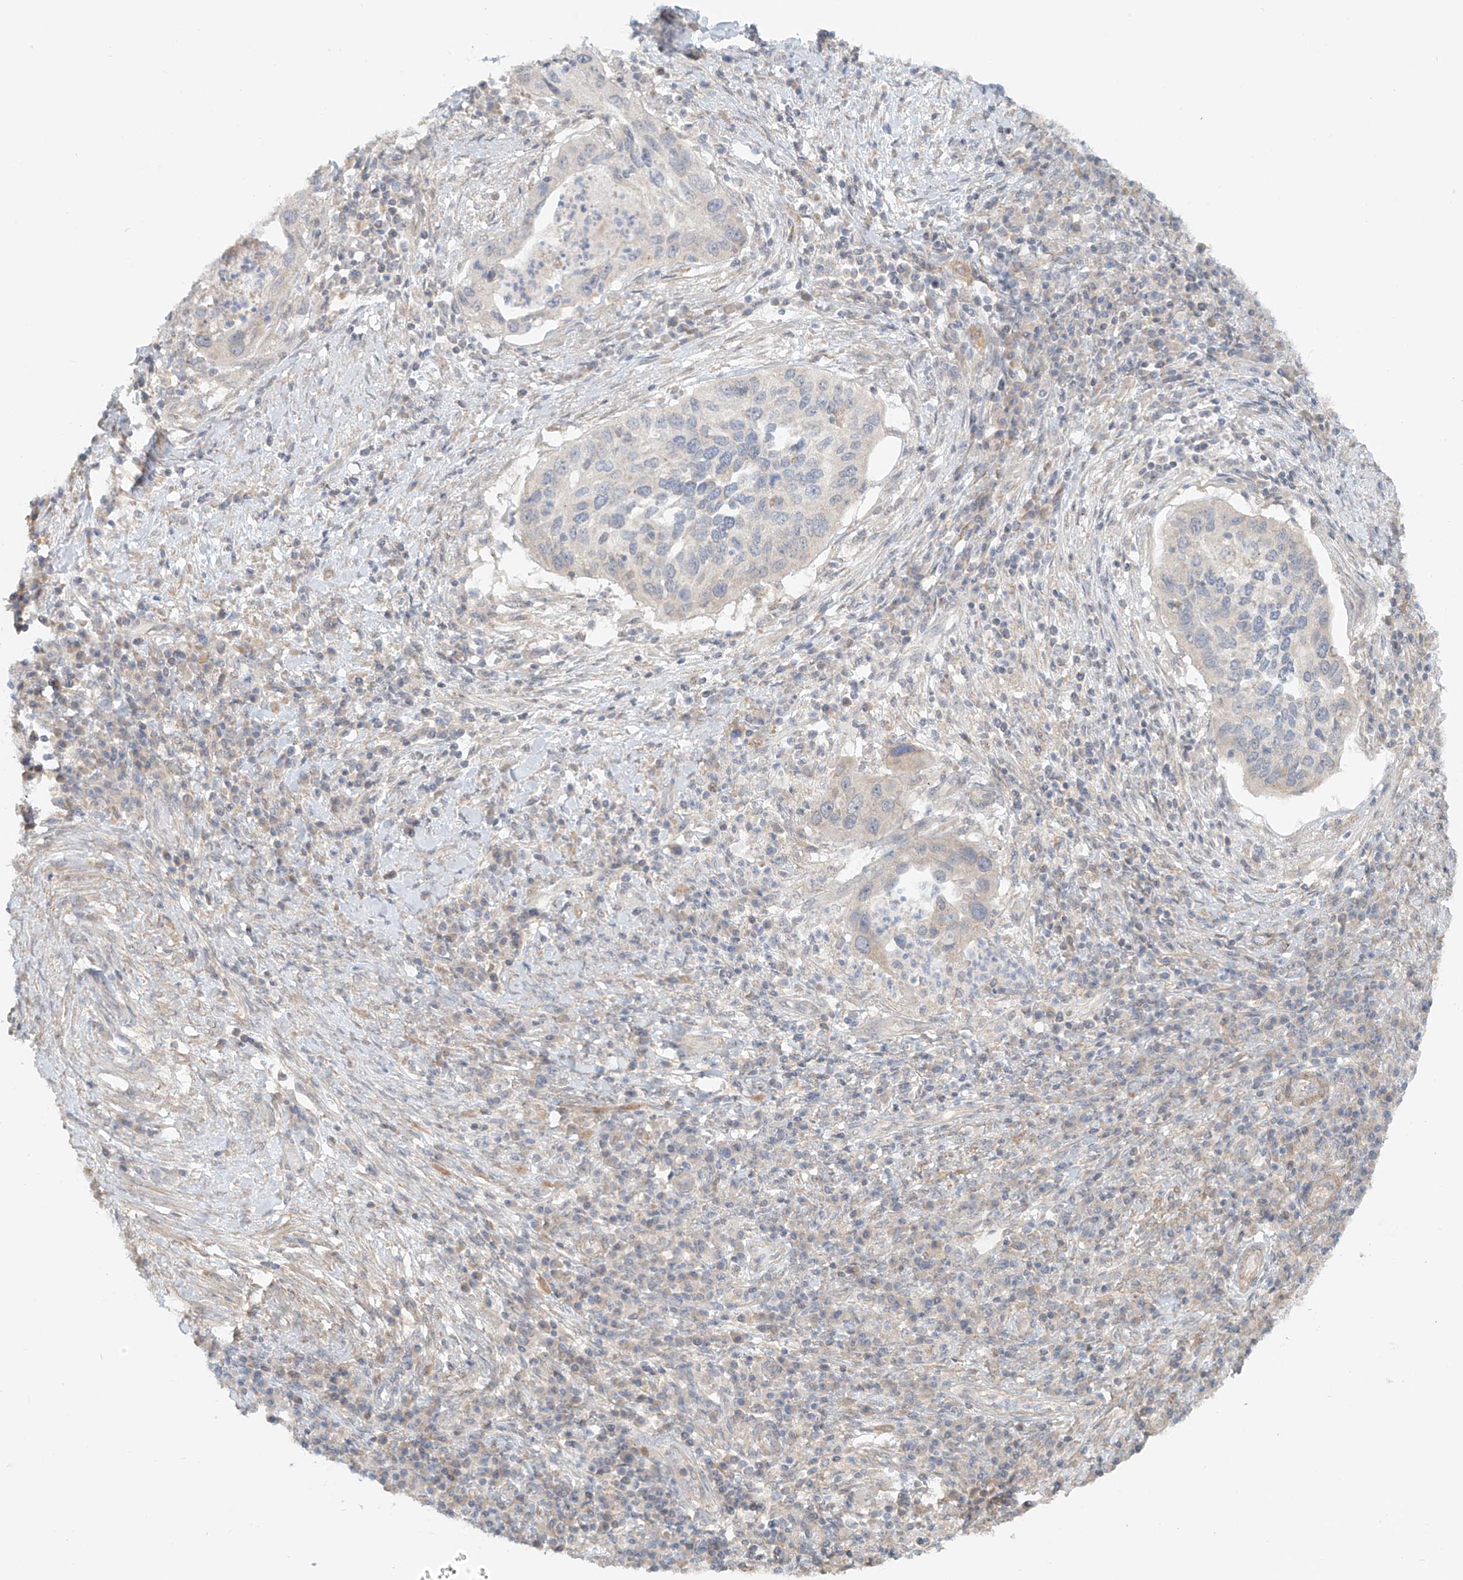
{"staining": {"intensity": "negative", "quantity": "none", "location": "none"}, "tissue": "cervical cancer", "cell_type": "Tumor cells", "image_type": "cancer", "snomed": [{"axis": "morphology", "description": "Squamous cell carcinoma, NOS"}, {"axis": "topography", "description": "Cervix"}], "caption": "This is an IHC micrograph of human cervical cancer (squamous cell carcinoma). There is no staining in tumor cells.", "gene": "ABCD1", "patient": {"sex": "female", "age": 38}}